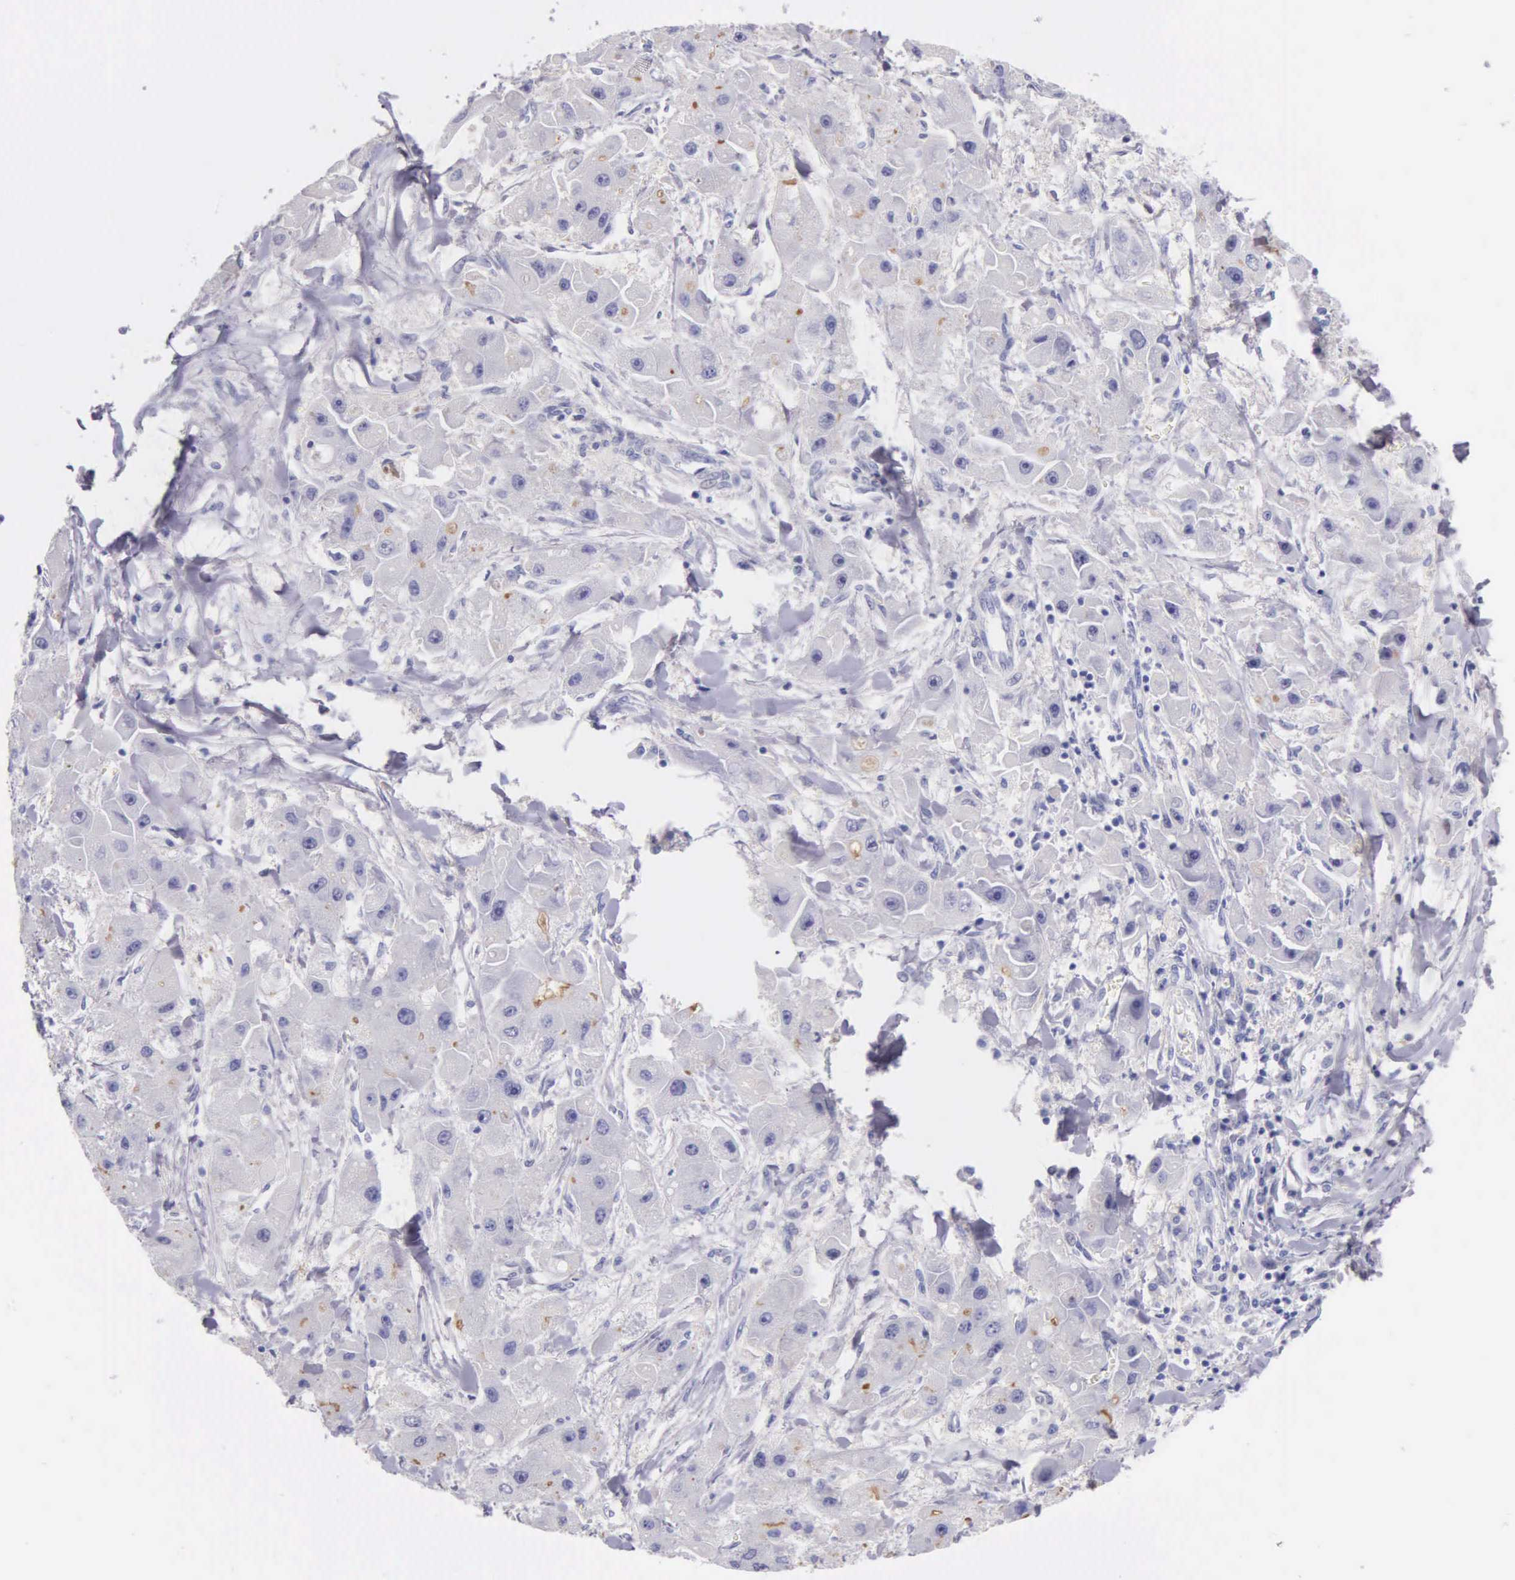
{"staining": {"intensity": "negative", "quantity": "none", "location": "none"}, "tissue": "liver cancer", "cell_type": "Tumor cells", "image_type": "cancer", "snomed": [{"axis": "morphology", "description": "Carcinoma, Hepatocellular, NOS"}, {"axis": "topography", "description": "Liver"}], "caption": "Immunohistochemistry of liver cancer (hepatocellular carcinoma) shows no positivity in tumor cells. (DAB immunohistochemistry with hematoxylin counter stain).", "gene": "GSTT2", "patient": {"sex": "male", "age": 24}}